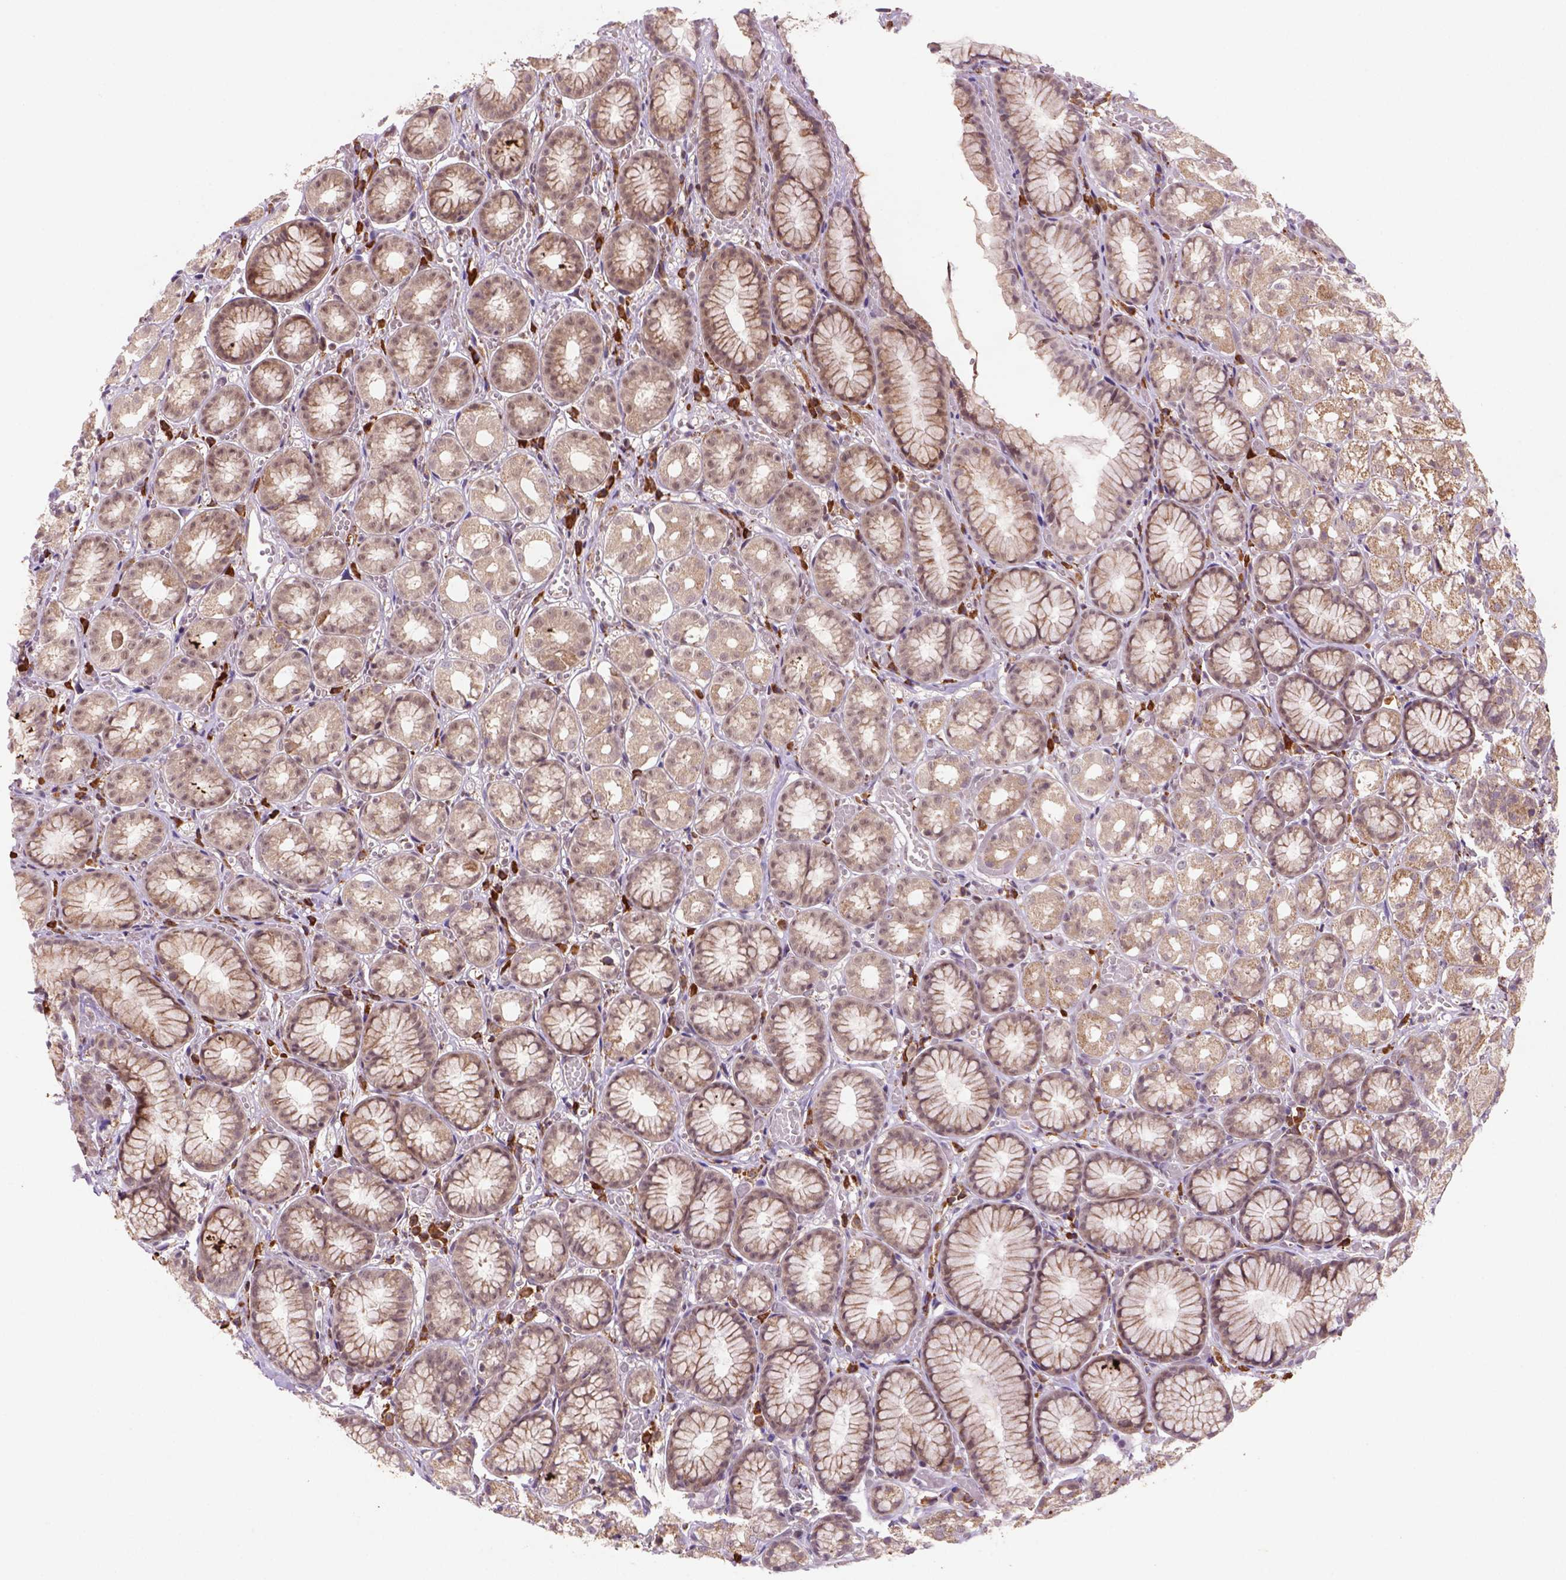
{"staining": {"intensity": "moderate", "quantity": "25%-75%", "location": "cytoplasmic/membranous"}, "tissue": "stomach", "cell_type": "Glandular cells", "image_type": "normal", "snomed": [{"axis": "morphology", "description": "Normal tissue, NOS"}, {"axis": "topography", "description": "Stomach"}], "caption": "Glandular cells demonstrate medium levels of moderate cytoplasmic/membranous positivity in approximately 25%-75% of cells in unremarkable human stomach.", "gene": "FZD7", "patient": {"sex": "male", "age": 70}}